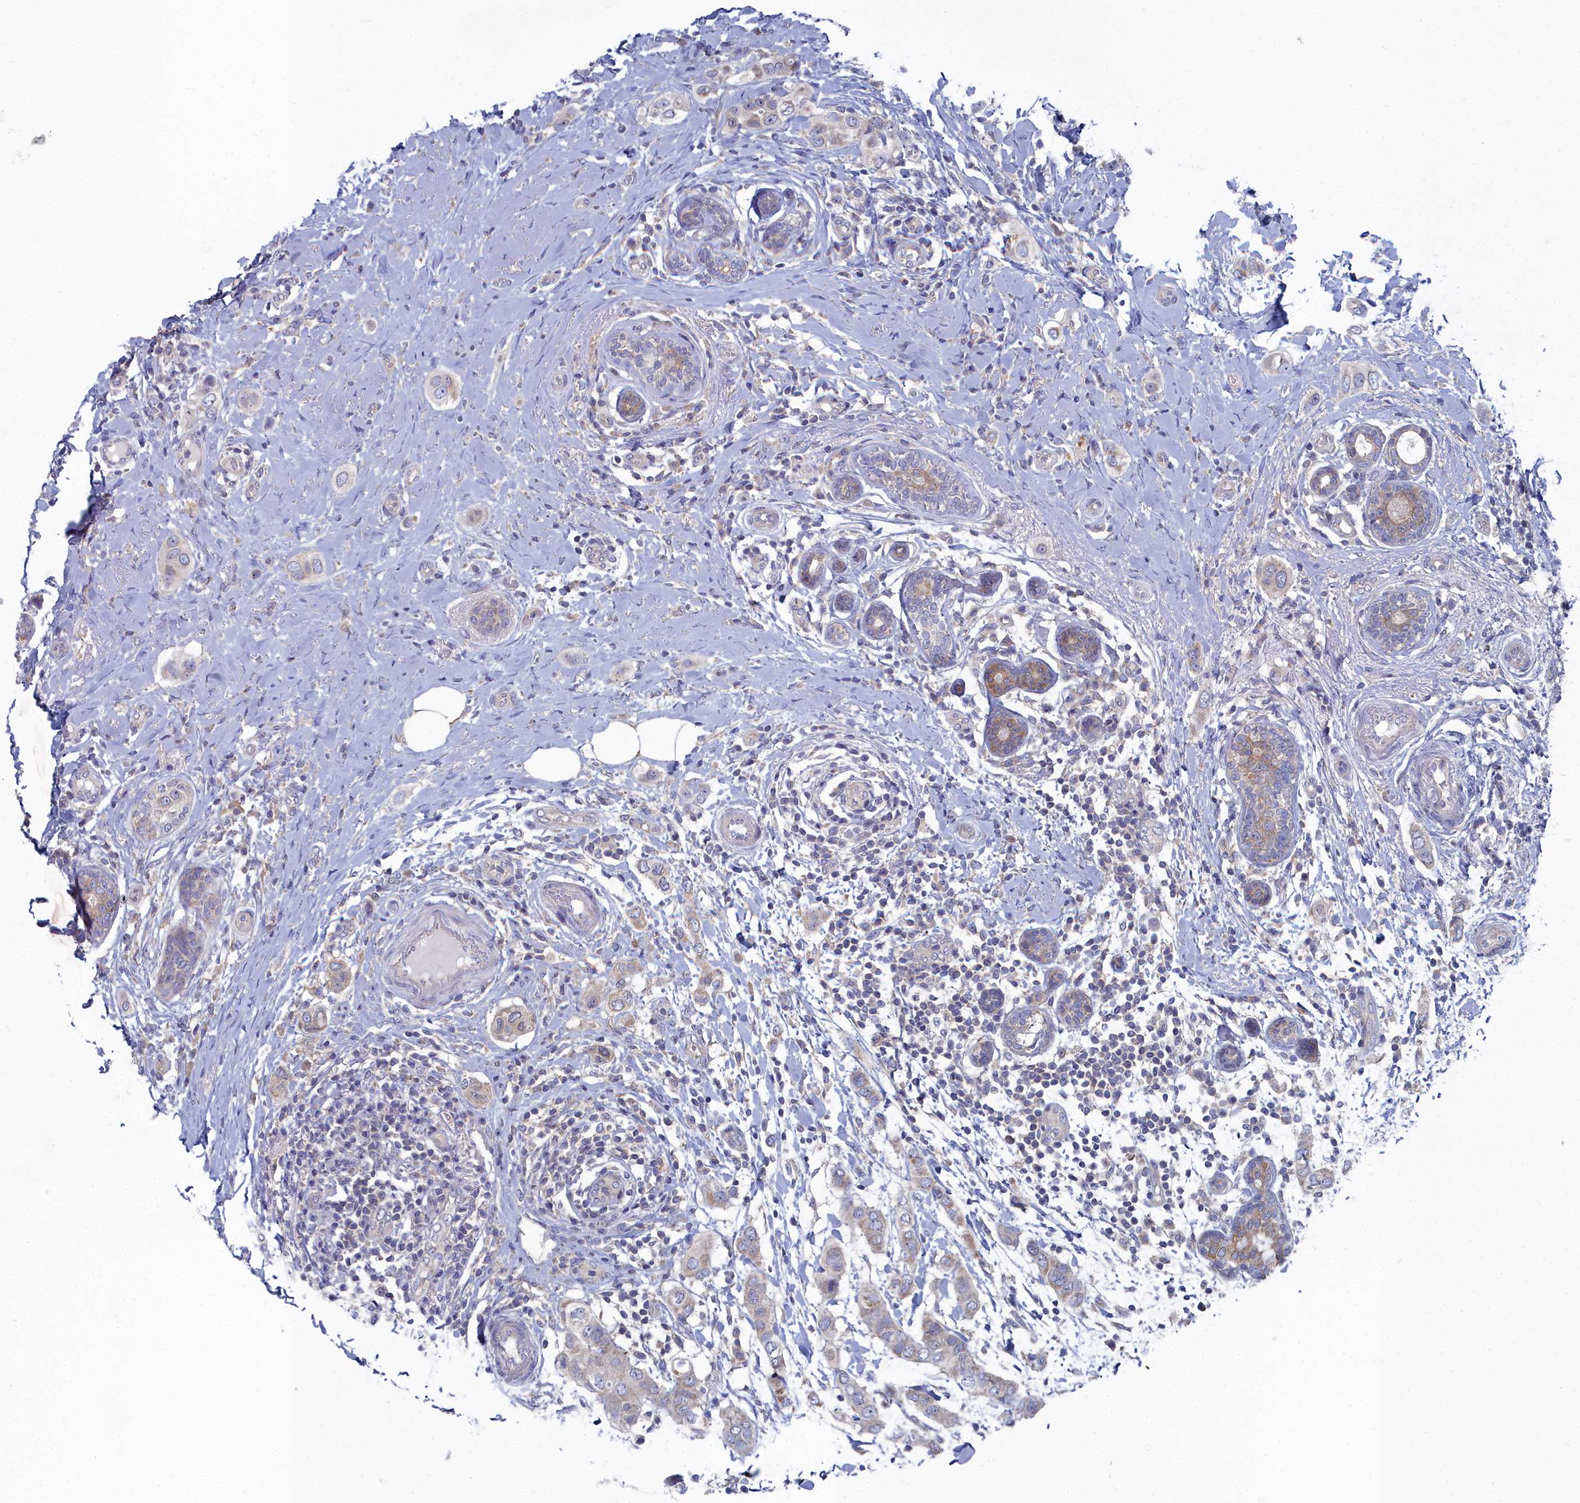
{"staining": {"intensity": "negative", "quantity": "none", "location": "none"}, "tissue": "breast cancer", "cell_type": "Tumor cells", "image_type": "cancer", "snomed": [{"axis": "morphology", "description": "Lobular carcinoma"}, {"axis": "topography", "description": "Breast"}], "caption": "DAB immunohistochemical staining of breast cancer displays no significant positivity in tumor cells. Nuclei are stained in blue.", "gene": "CCDC149", "patient": {"sex": "female", "age": 51}}